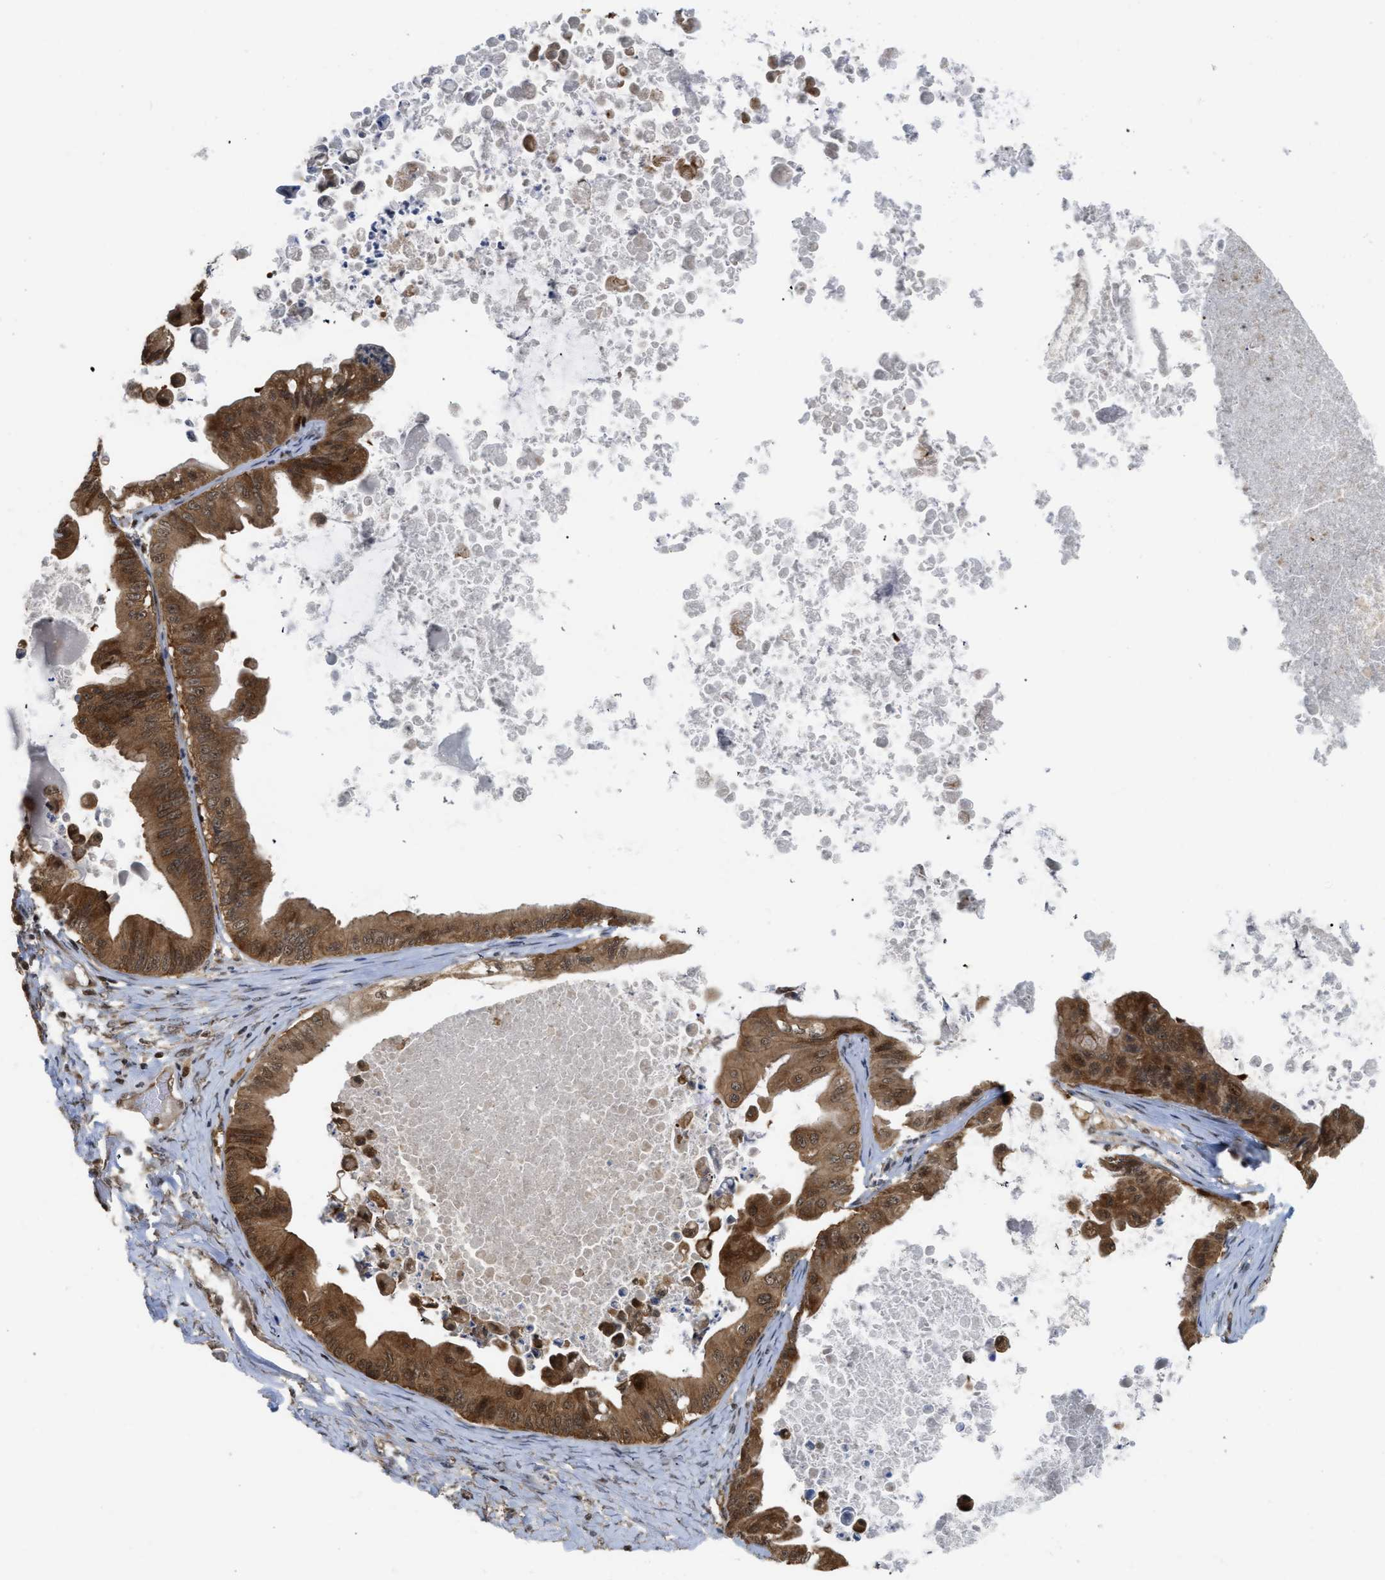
{"staining": {"intensity": "moderate", "quantity": ">75%", "location": "cytoplasmic/membranous"}, "tissue": "ovarian cancer", "cell_type": "Tumor cells", "image_type": "cancer", "snomed": [{"axis": "morphology", "description": "Cystadenocarcinoma, mucinous, NOS"}, {"axis": "topography", "description": "Ovary"}], "caption": "Ovarian cancer (mucinous cystadenocarcinoma) was stained to show a protein in brown. There is medium levels of moderate cytoplasmic/membranous staining in about >75% of tumor cells.", "gene": "TACC1", "patient": {"sex": "female", "age": 37}}